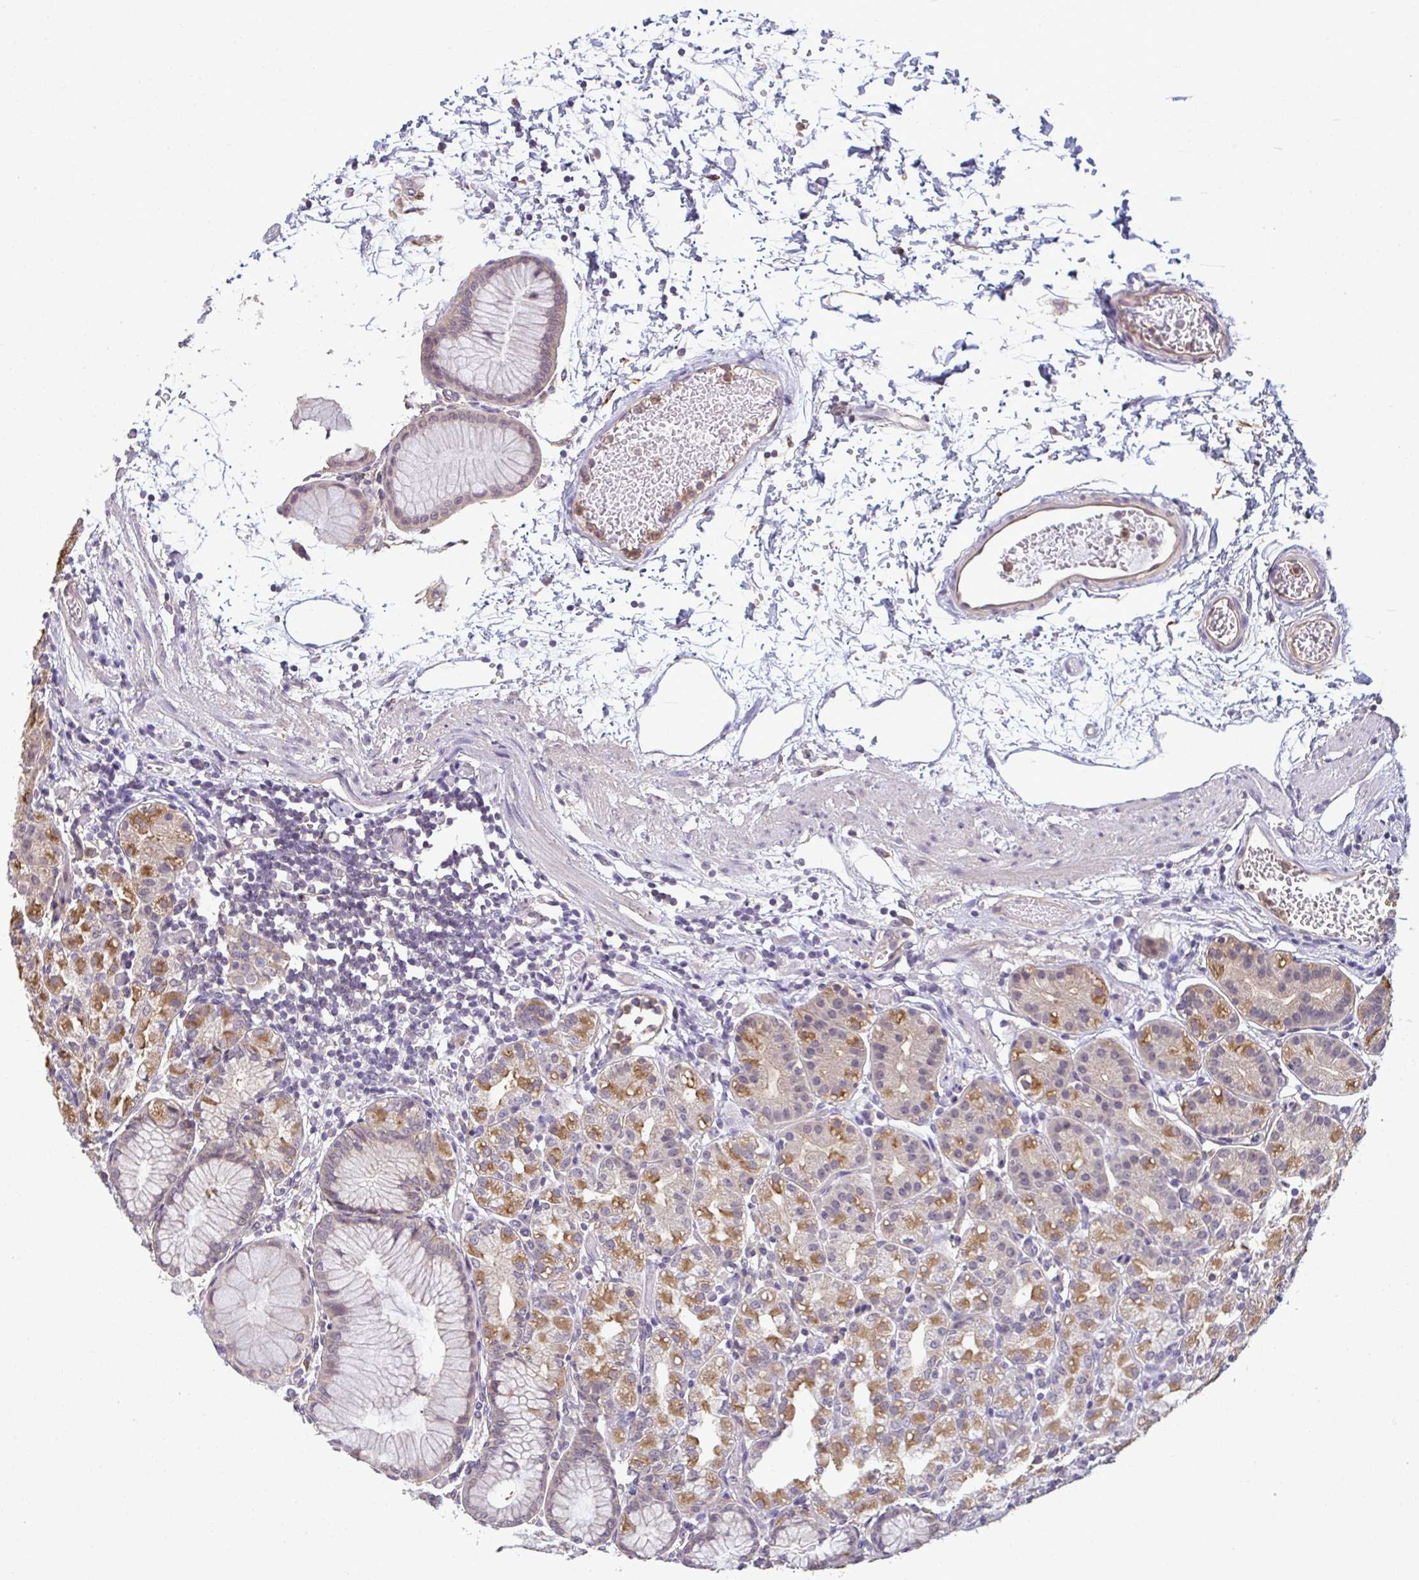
{"staining": {"intensity": "moderate", "quantity": "25%-75%", "location": "cytoplasmic/membranous"}, "tissue": "stomach", "cell_type": "Glandular cells", "image_type": "normal", "snomed": [{"axis": "morphology", "description": "Normal tissue, NOS"}, {"axis": "topography", "description": "Stomach"}], "caption": "Immunohistochemical staining of benign human stomach displays moderate cytoplasmic/membranous protein positivity in approximately 25%-75% of glandular cells. The staining was performed using DAB to visualize the protein expression in brown, while the nuclei were stained in blue with hematoxylin (Magnification: 20x).", "gene": "CXCR1", "patient": {"sex": "female", "age": 57}}